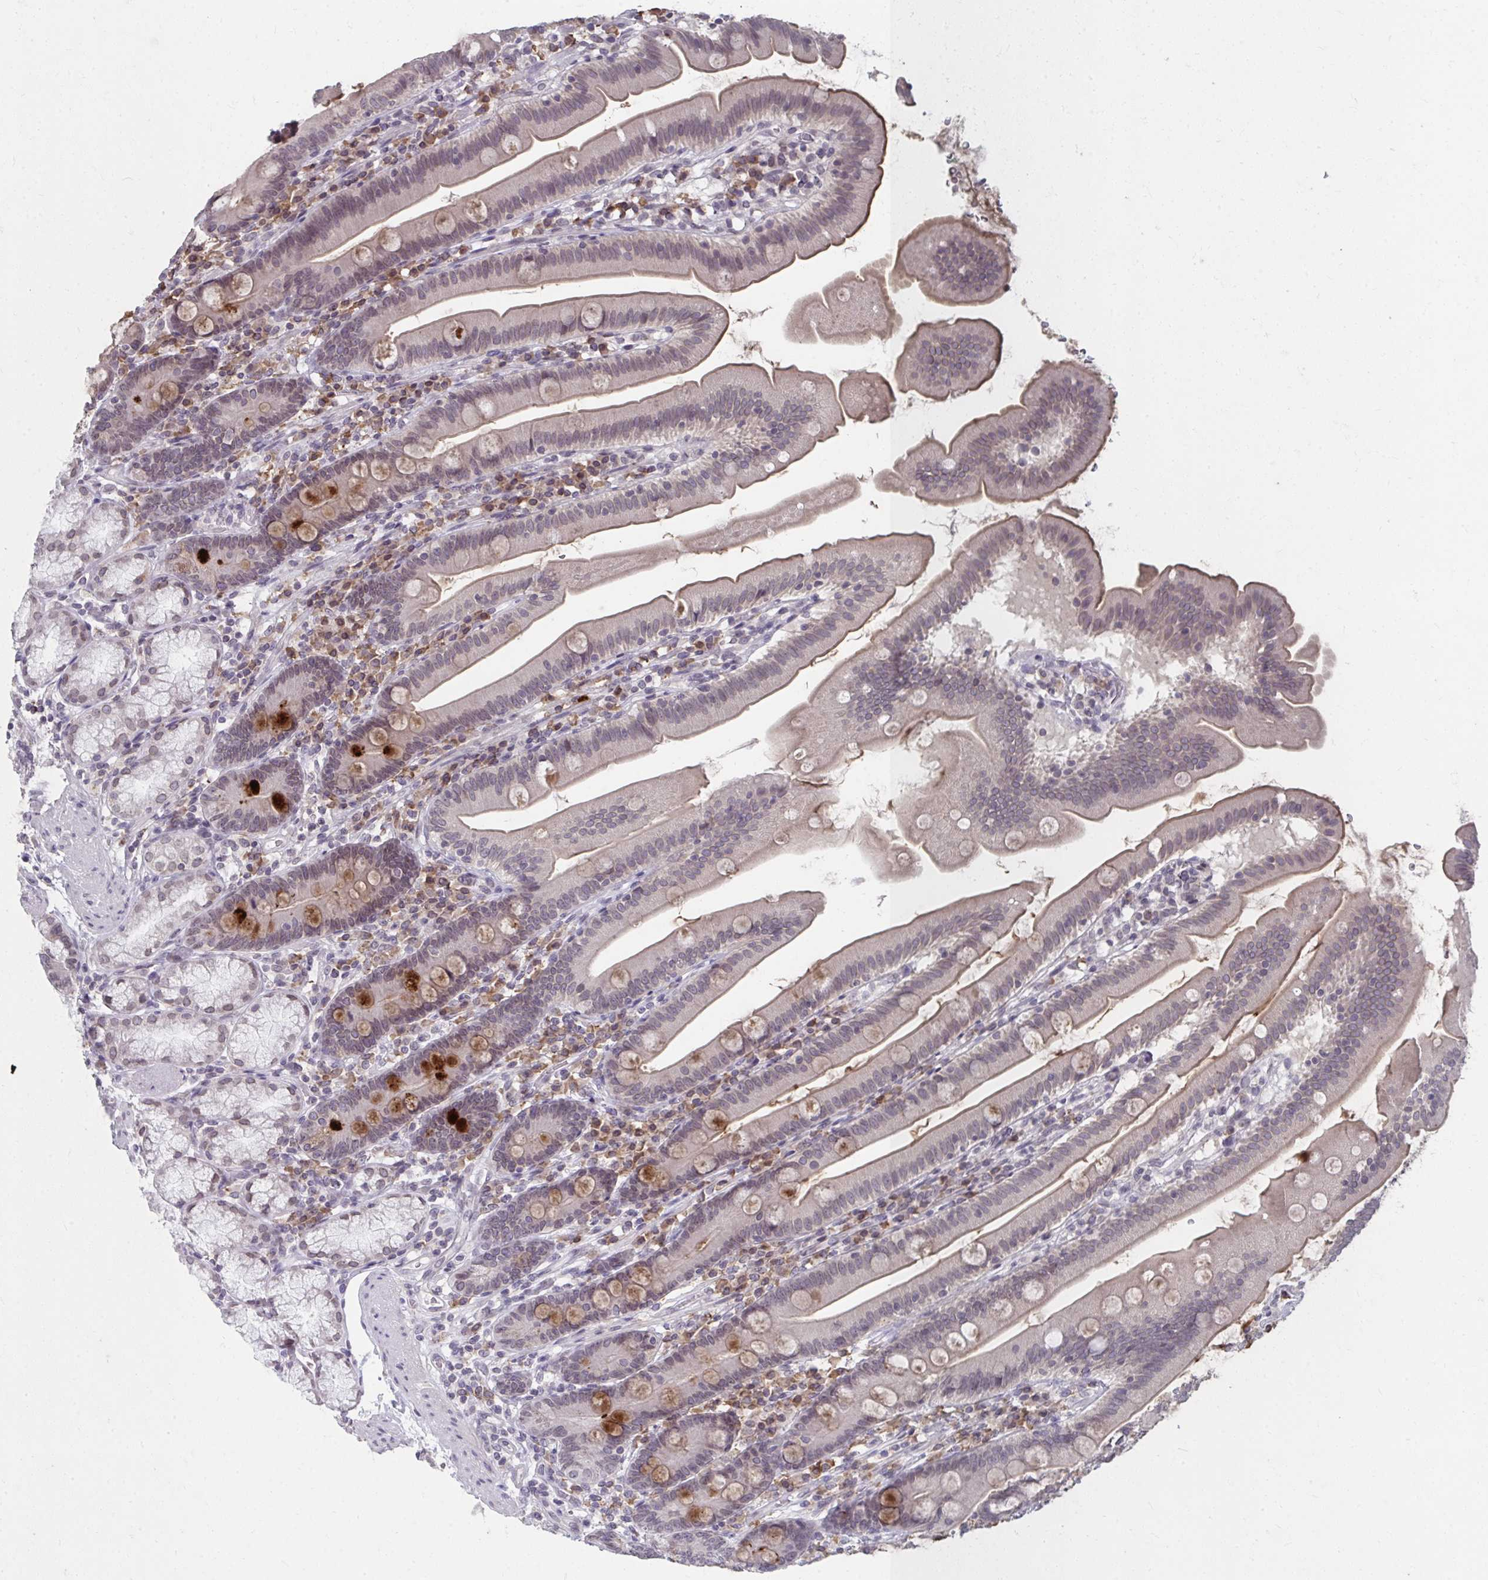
{"staining": {"intensity": "strong", "quantity": "<25%", "location": "cytoplasmic/membranous"}, "tissue": "duodenum", "cell_type": "Glandular cells", "image_type": "normal", "snomed": [{"axis": "morphology", "description": "Normal tissue, NOS"}, {"axis": "topography", "description": "Duodenum"}], "caption": "Protein staining of unremarkable duodenum reveals strong cytoplasmic/membranous positivity in approximately <25% of glandular cells. (Stains: DAB (3,3'-diaminobenzidine) in brown, nuclei in blue, Microscopy: brightfield microscopy at high magnification).", "gene": "NUP133", "patient": {"sex": "female", "age": 67}}